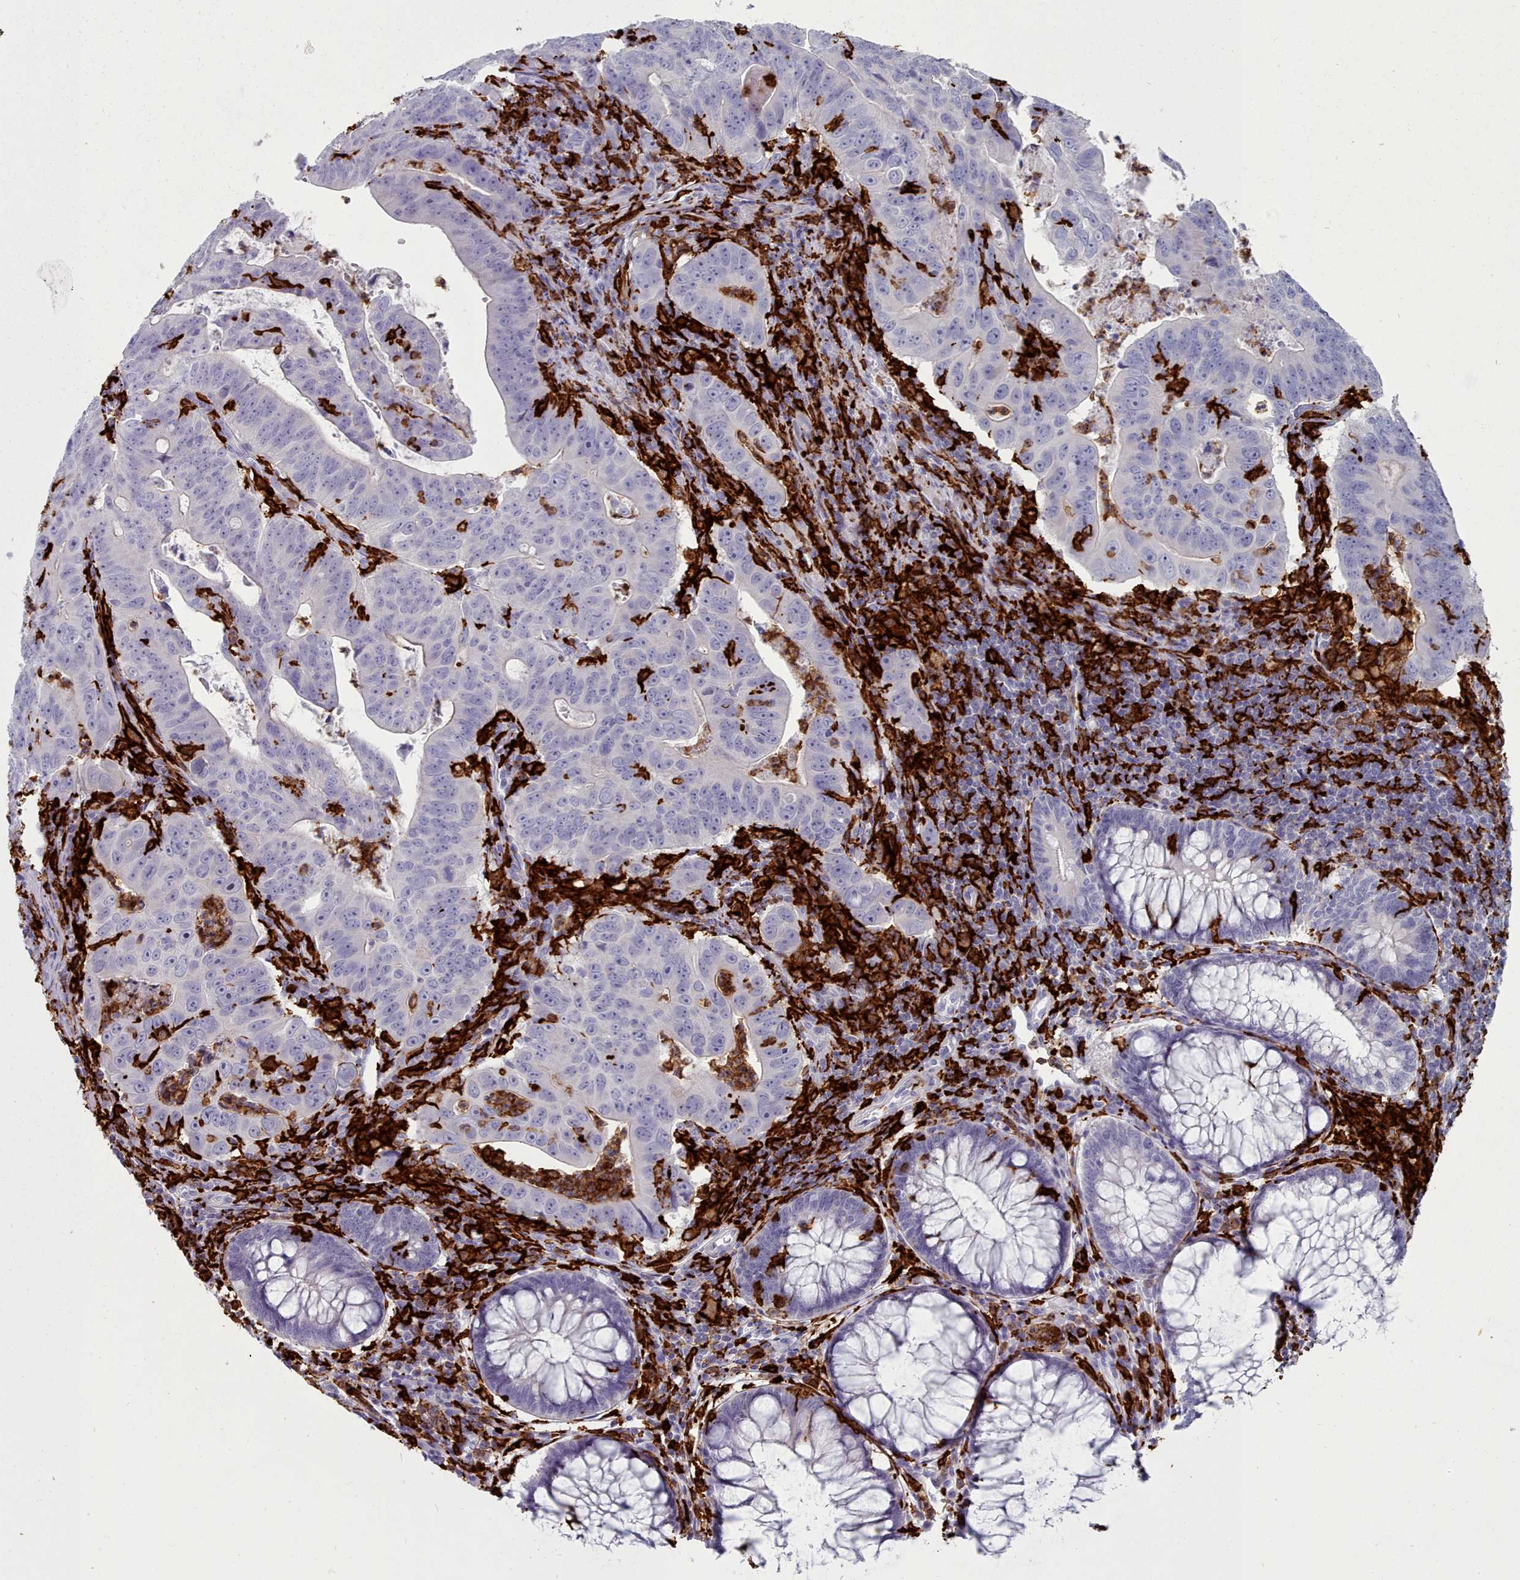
{"staining": {"intensity": "negative", "quantity": "none", "location": "none"}, "tissue": "colorectal cancer", "cell_type": "Tumor cells", "image_type": "cancer", "snomed": [{"axis": "morphology", "description": "Adenocarcinoma, NOS"}, {"axis": "topography", "description": "Rectum"}], "caption": "Tumor cells show no significant protein staining in colorectal adenocarcinoma.", "gene": "AIF1", "patient": {"sex": "male", "age": 69}}